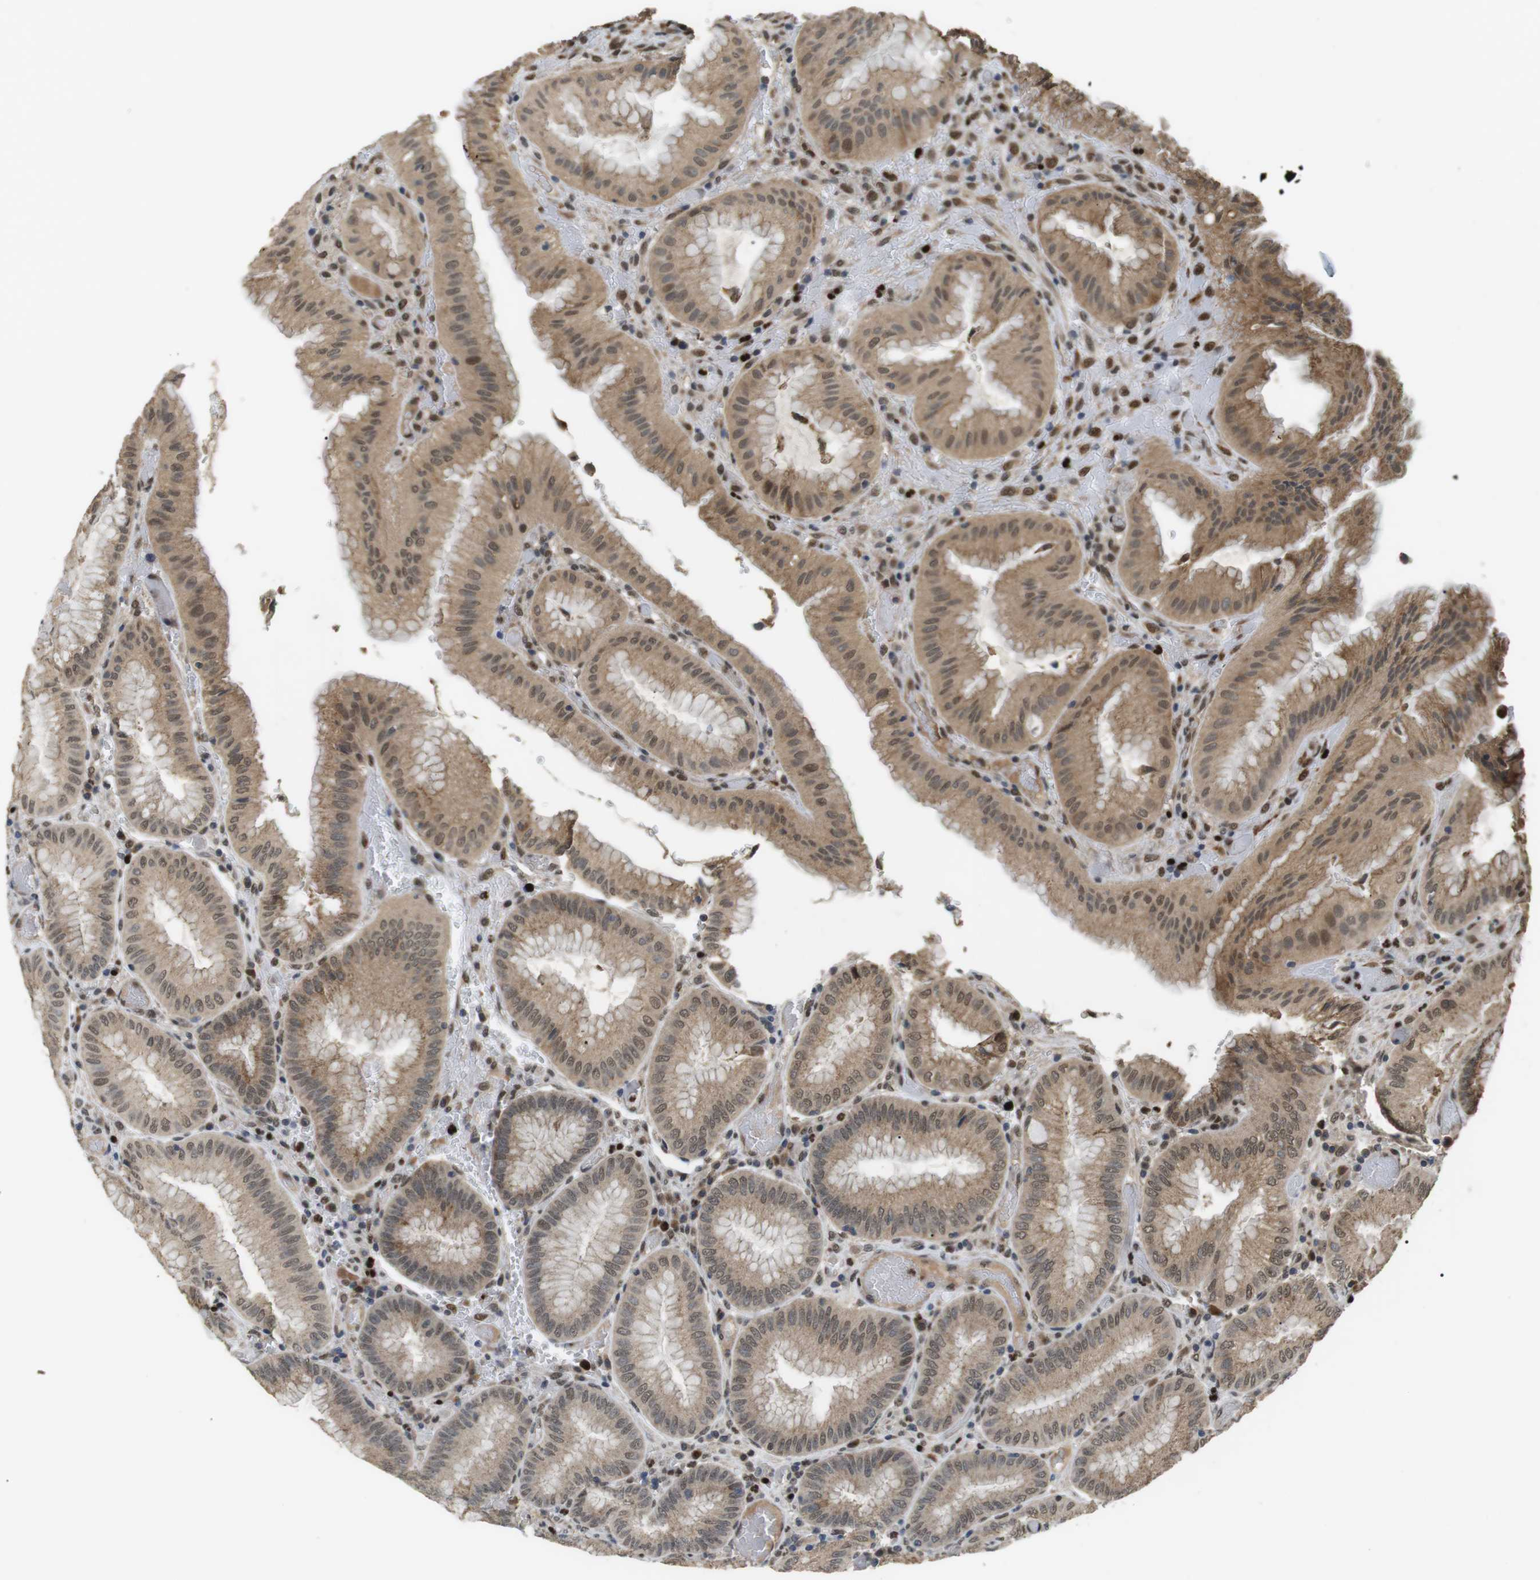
{"staining": {"intensity": "moderate", "quantity": ">75%", "location": "cytoplasmic/membranous,nuclear"}, "tissue": "stomach", "cell_type": "Glandular cells", "image_type": "normal", "snomed": [{"axis": "morphology", "description": "Normal tissue, NOS"}, {"axis": "morphology", "description": "Carcinoid, malignant, NOS"}, {"axis": "topography", "description": "Stomach, upper"}], "caption": "Immunohistochemistry of benign stomach reveals medium levels of moderate cytoplasmic/membranous,nuclear positivity in about >75% of glandular cells. (DAB IHC with brightfield microscopy, high magnification).", "gene": "ORAI3", "patient": {"sex": "male", "age": 39}}